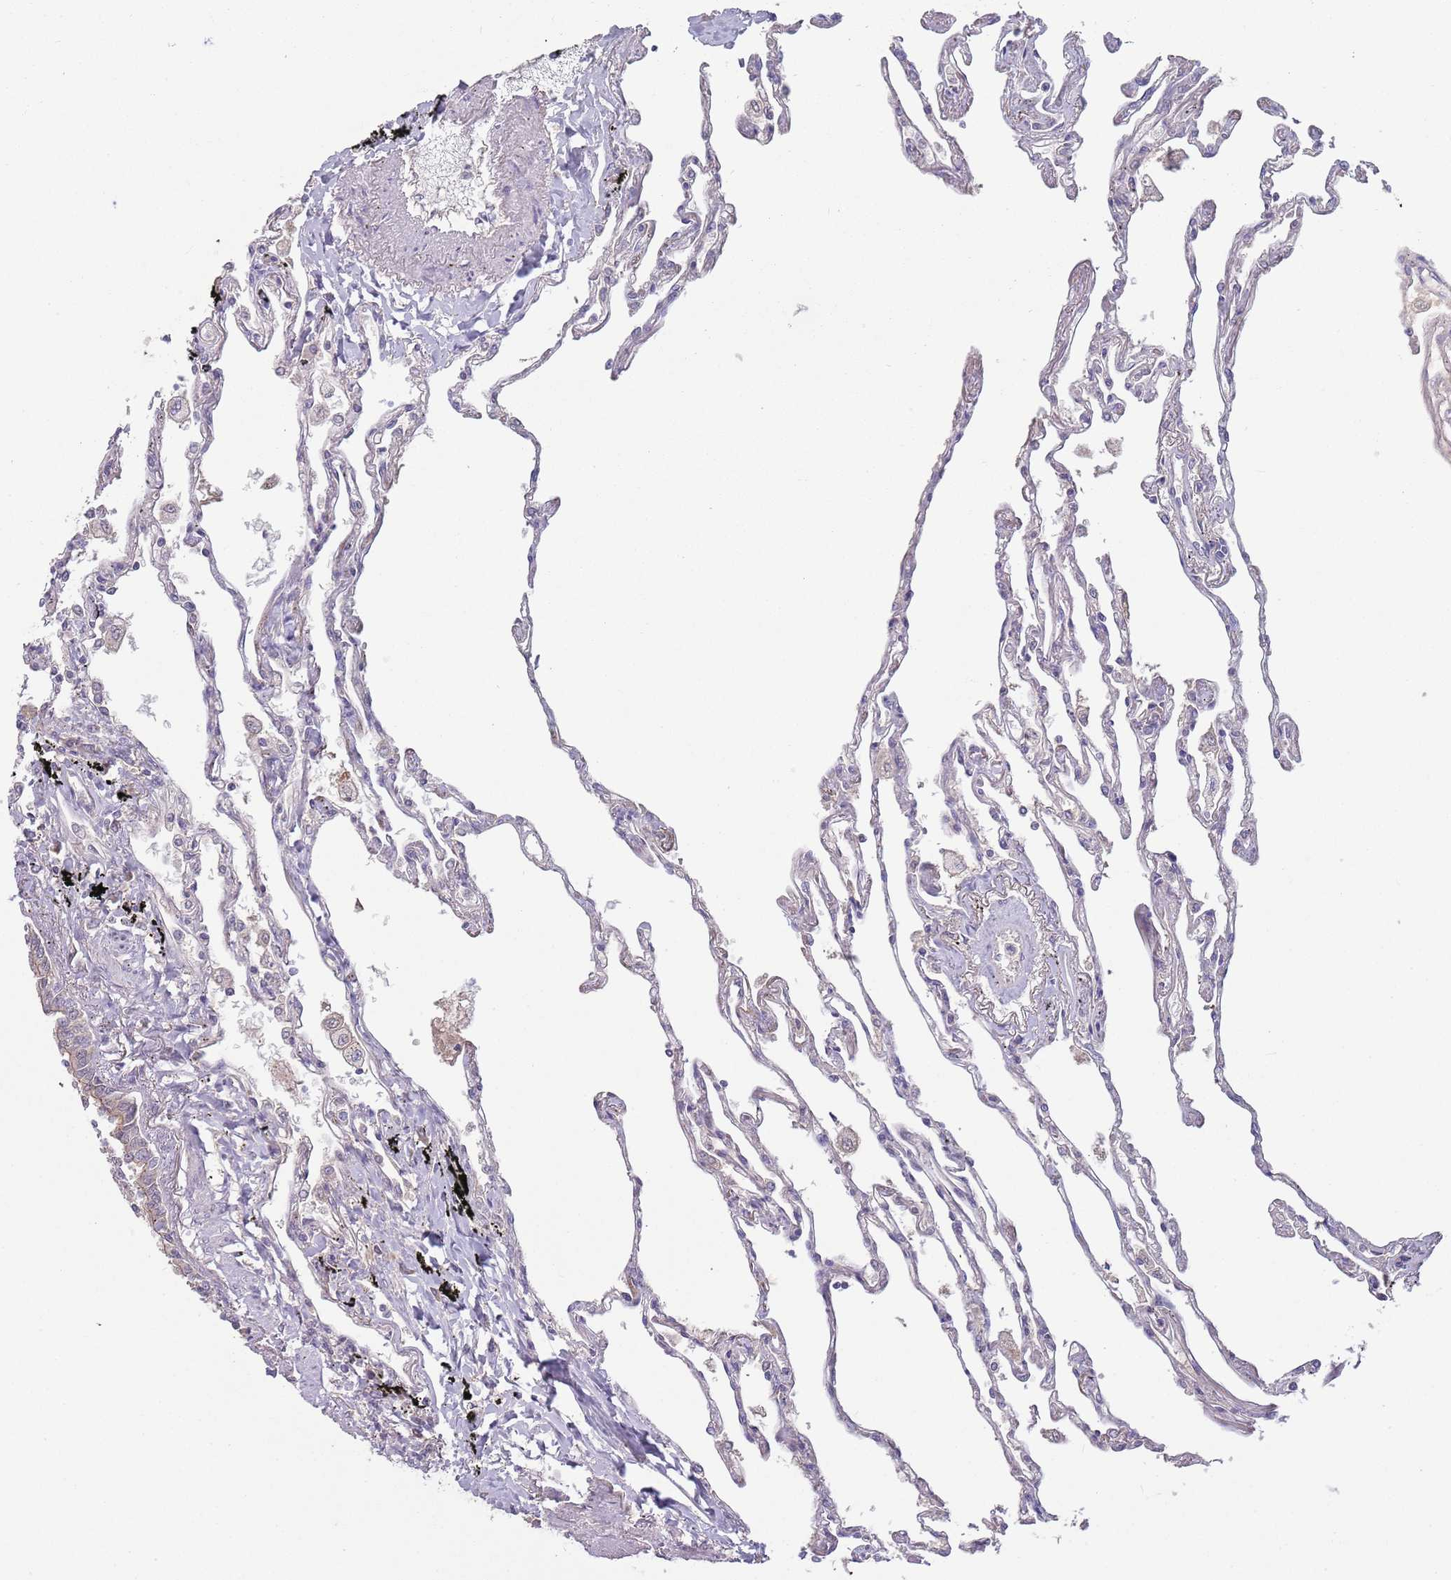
{"staining": {"intensity": "negative", "quantity": "none", "location": "none"}, "tissue": "lung", "cell_type": "Alveolar cells", "image_type": "normal", "snomed": [{"axis": "morphology", "description": "Normal tissue, NOS"}, {"axis": "topography", "description": "Lung"}], "caption": "The histopathology image shows no staining of alveolar cells in unremarkable lung.", "gene": "SAV1", "patient": {"sex": "female", "age": 67}}